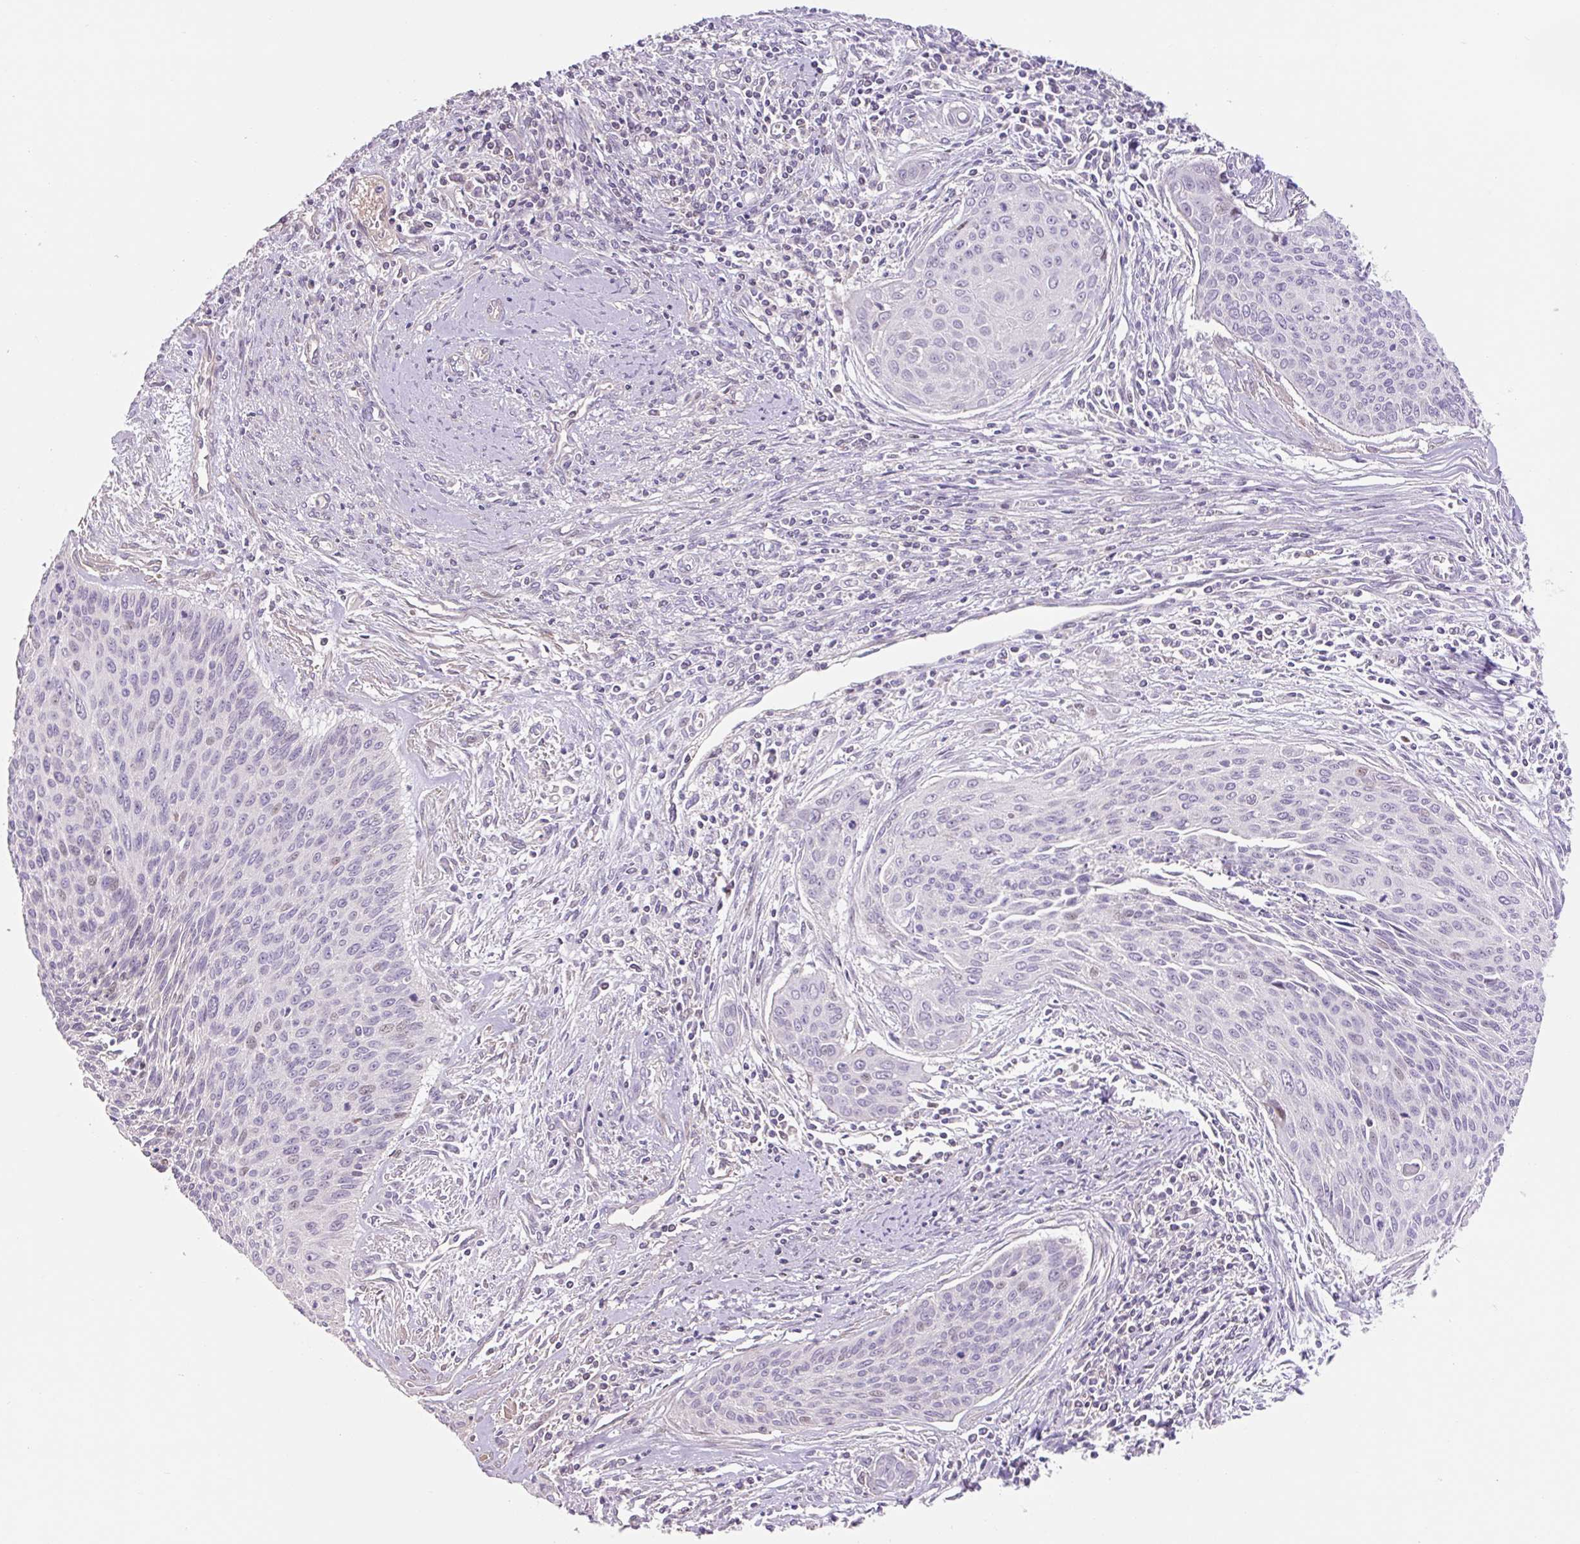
{"staining": {"intensity": "negative", "quantity": "none", "location": "none"}, "tissue": "cervical cancer", "cell_type": "Tumor cells", "image_type": "cancer", "snomed": [{"axis": "morphology", "description": "Squamous cell carcinoma, NOS"}, {"axis": "topography", "description": "Cervix"}], "caption": "Protein analysis of cervical cancer (squamous cell carcinoma) reveals no significant staining in tumor cells. Nuclei are stained in blue.", "gene": "ZNF552", "patient": {"sex": "female", "age": 55}}